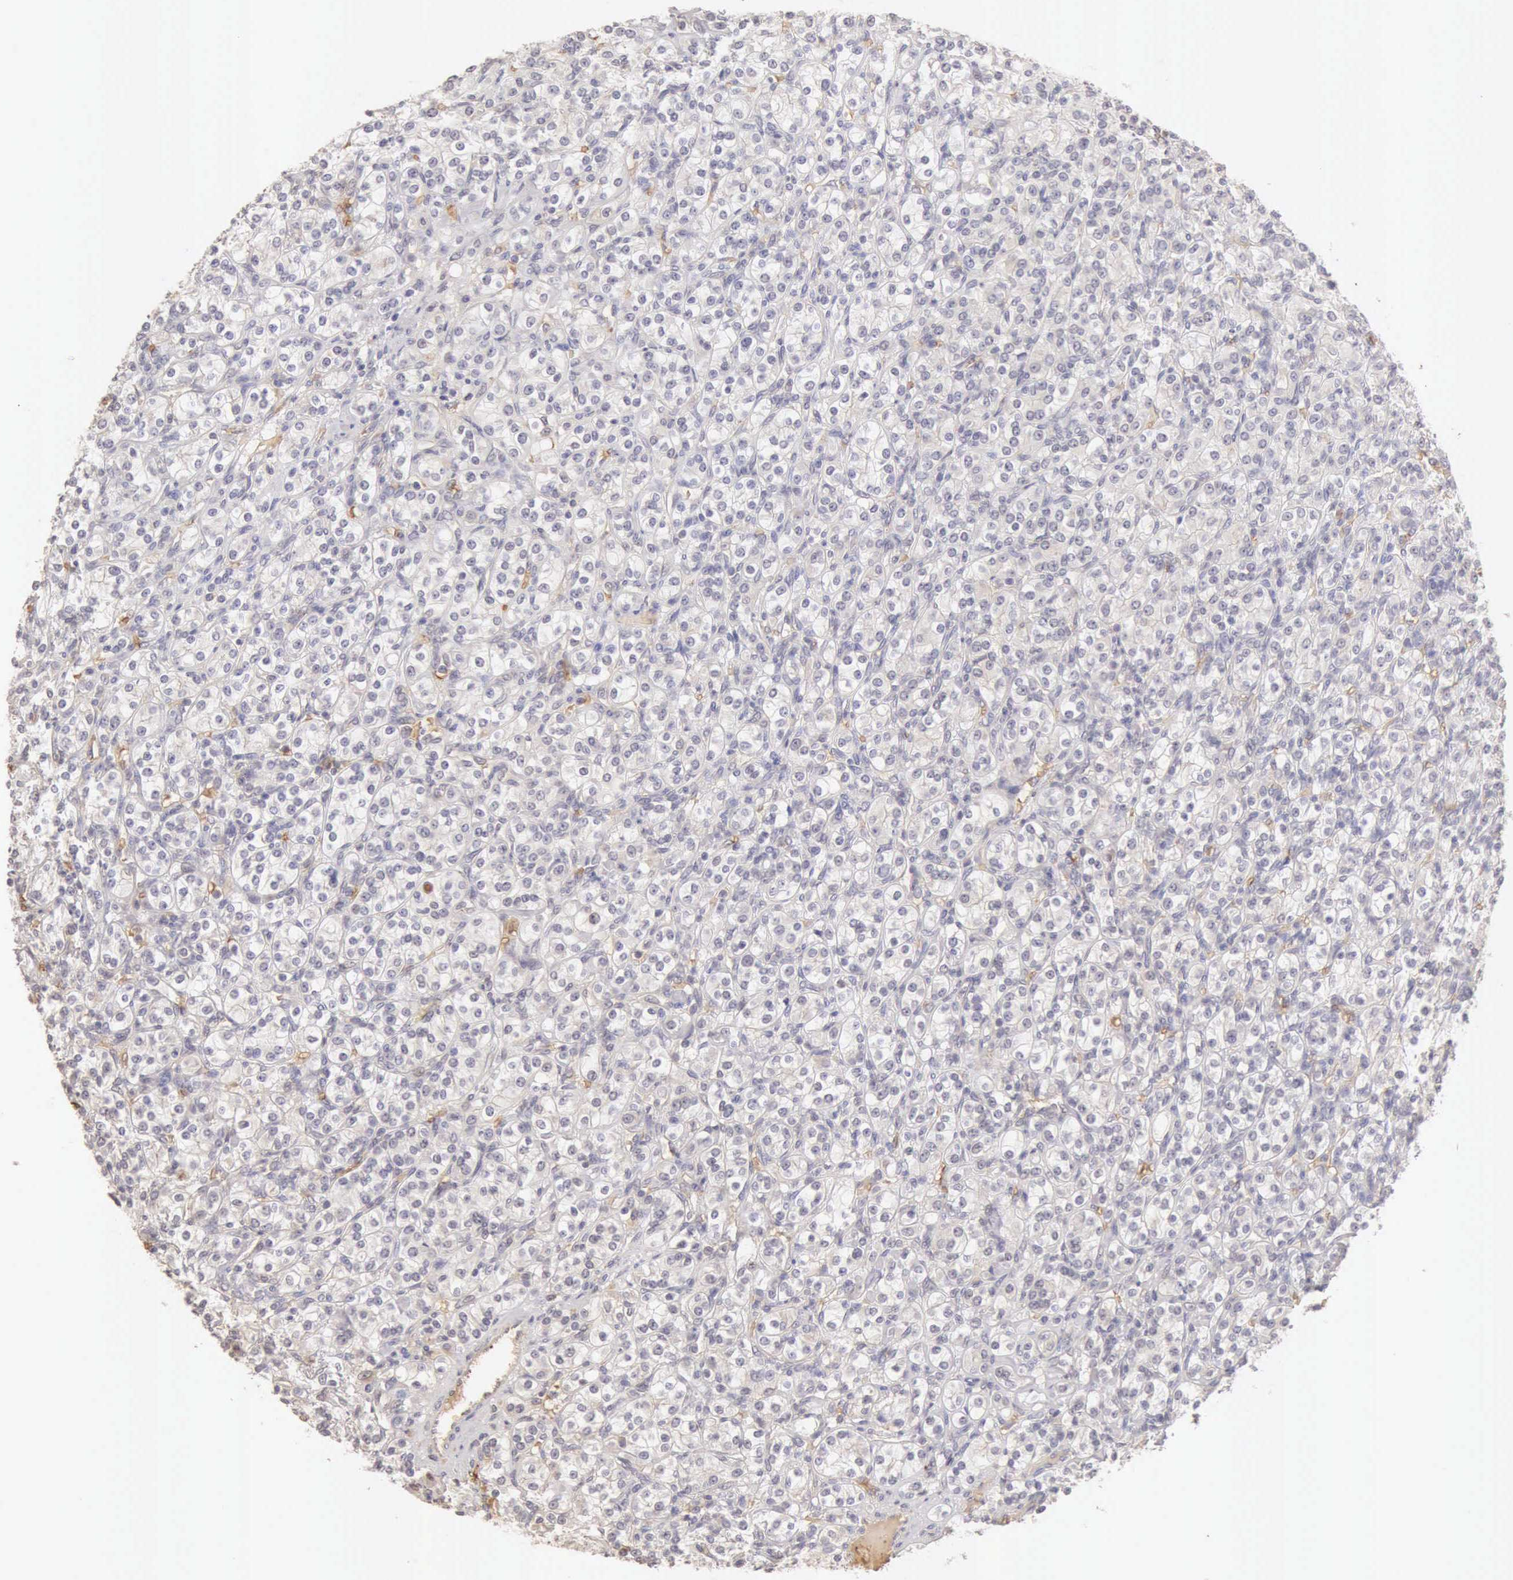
{"staining": {"intensity": "negative", "quantity": "none", "location": "none"}, "tissue": "renal cancer", "cell_type": "Tumor cells", "image_type": "cancer", "snomed": [{"axis": "morphology", "description": "Adenocarcinoma, NOS"}, {"axis": "topography", "description": "Kidney"}], "caption": "An IHC photomicrograph of adenocarcinoma (renal) is shown. There is no staining in tumor cells of adenocarcinoma (renal).", "gene": "CFI", "patient": {"sex": "male", "age": 77}}